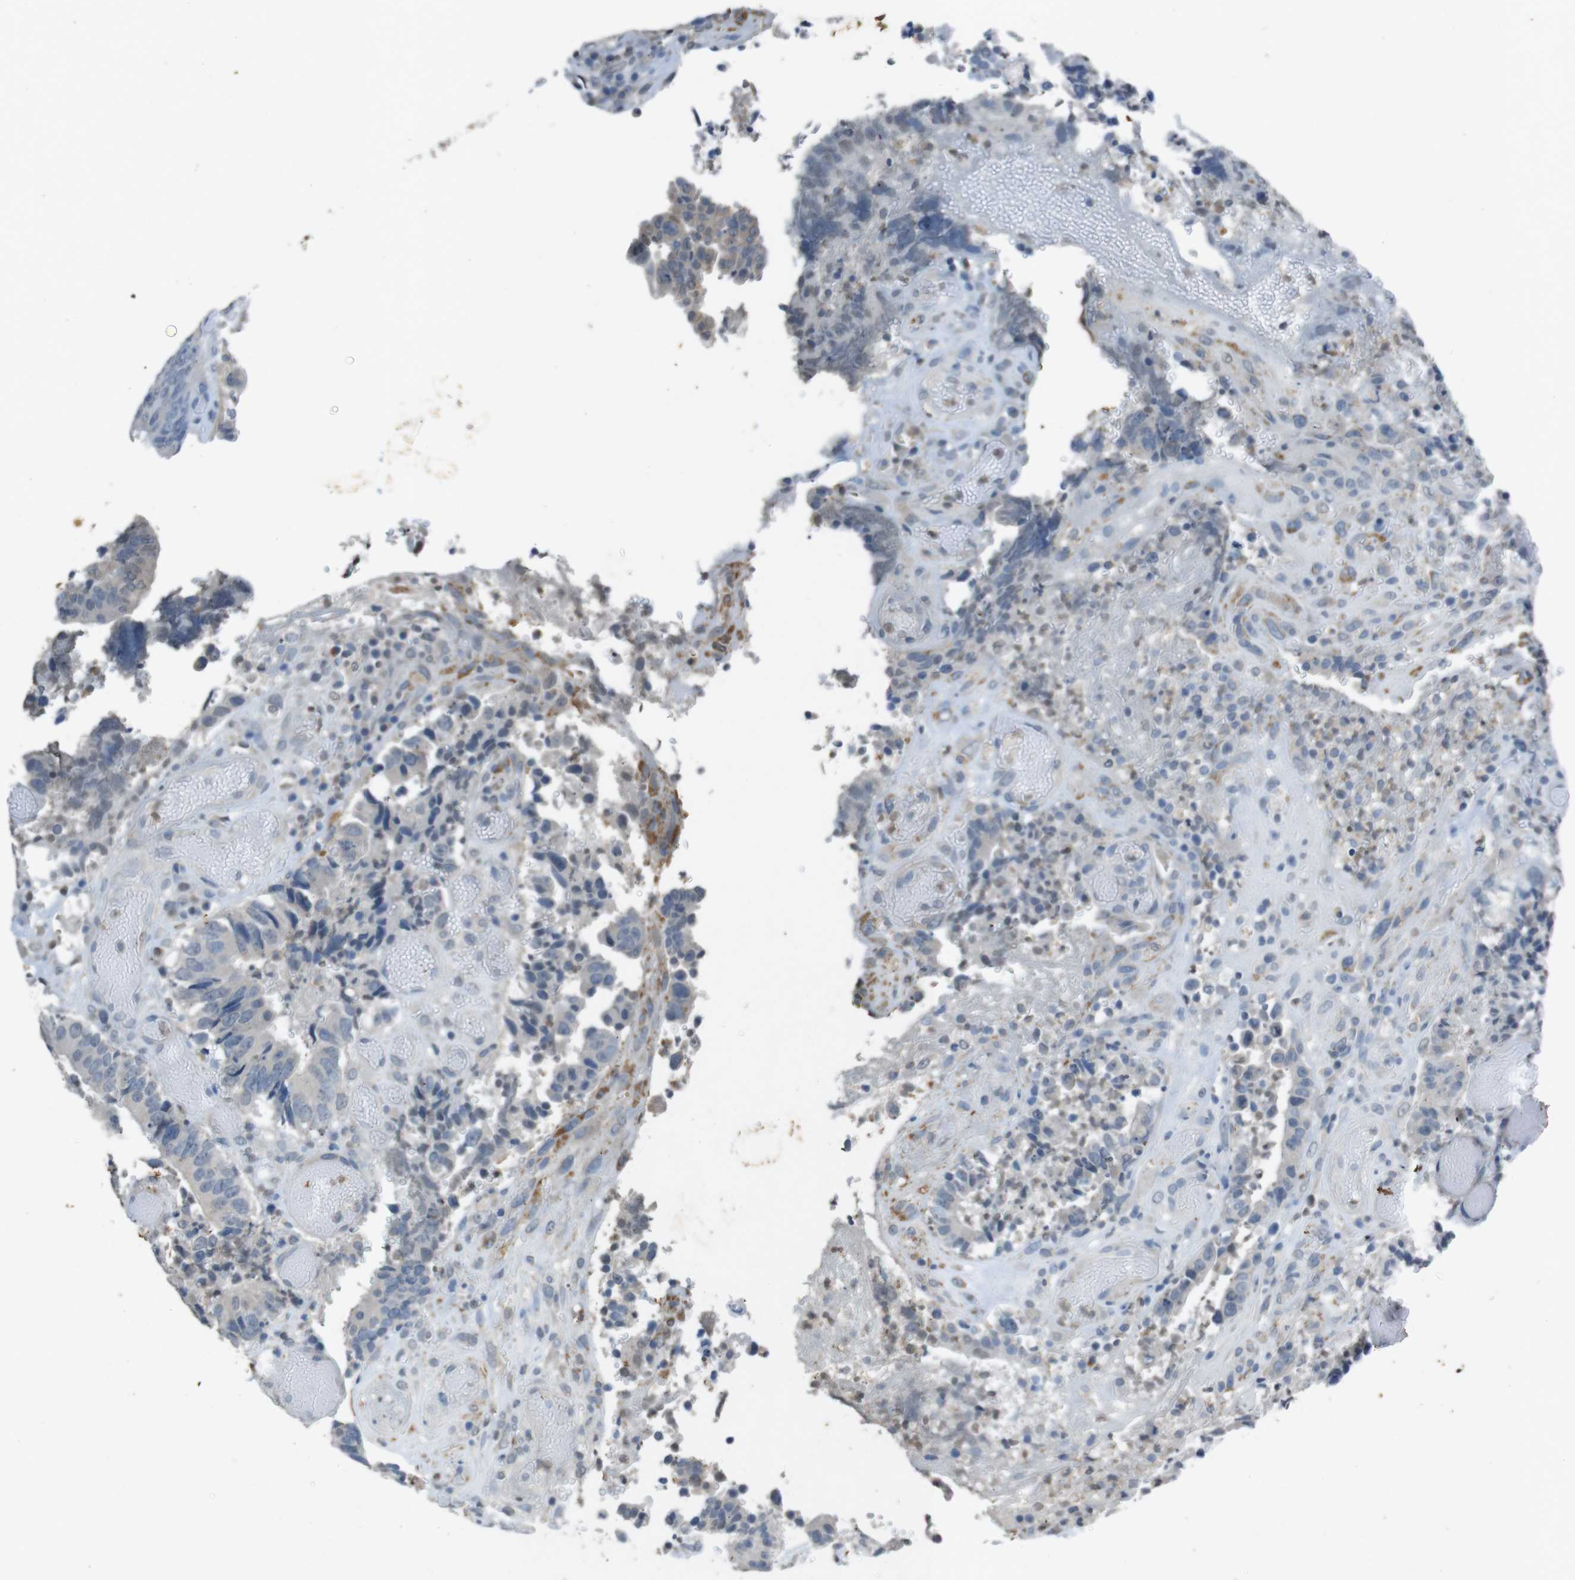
{"staining": {"intensity": "negative", "quantity": "none", "location": "none"}, "tissue": "colorectal cancer", "cell_type": "Tumor cells", "image_type": "cancer", "snomed": [{"axis": "morphology", "description": "Adenocarcinoma, NOS"}, {"axis": "topography", "description": "Rectum"}], "caption": "Immunohistochemistry of human colorectal cancer (adenocarcinoma) exhibits no staining in tumor cells.", "gene": "STBD1", "patient": {"sex": "male", "age": 72}}